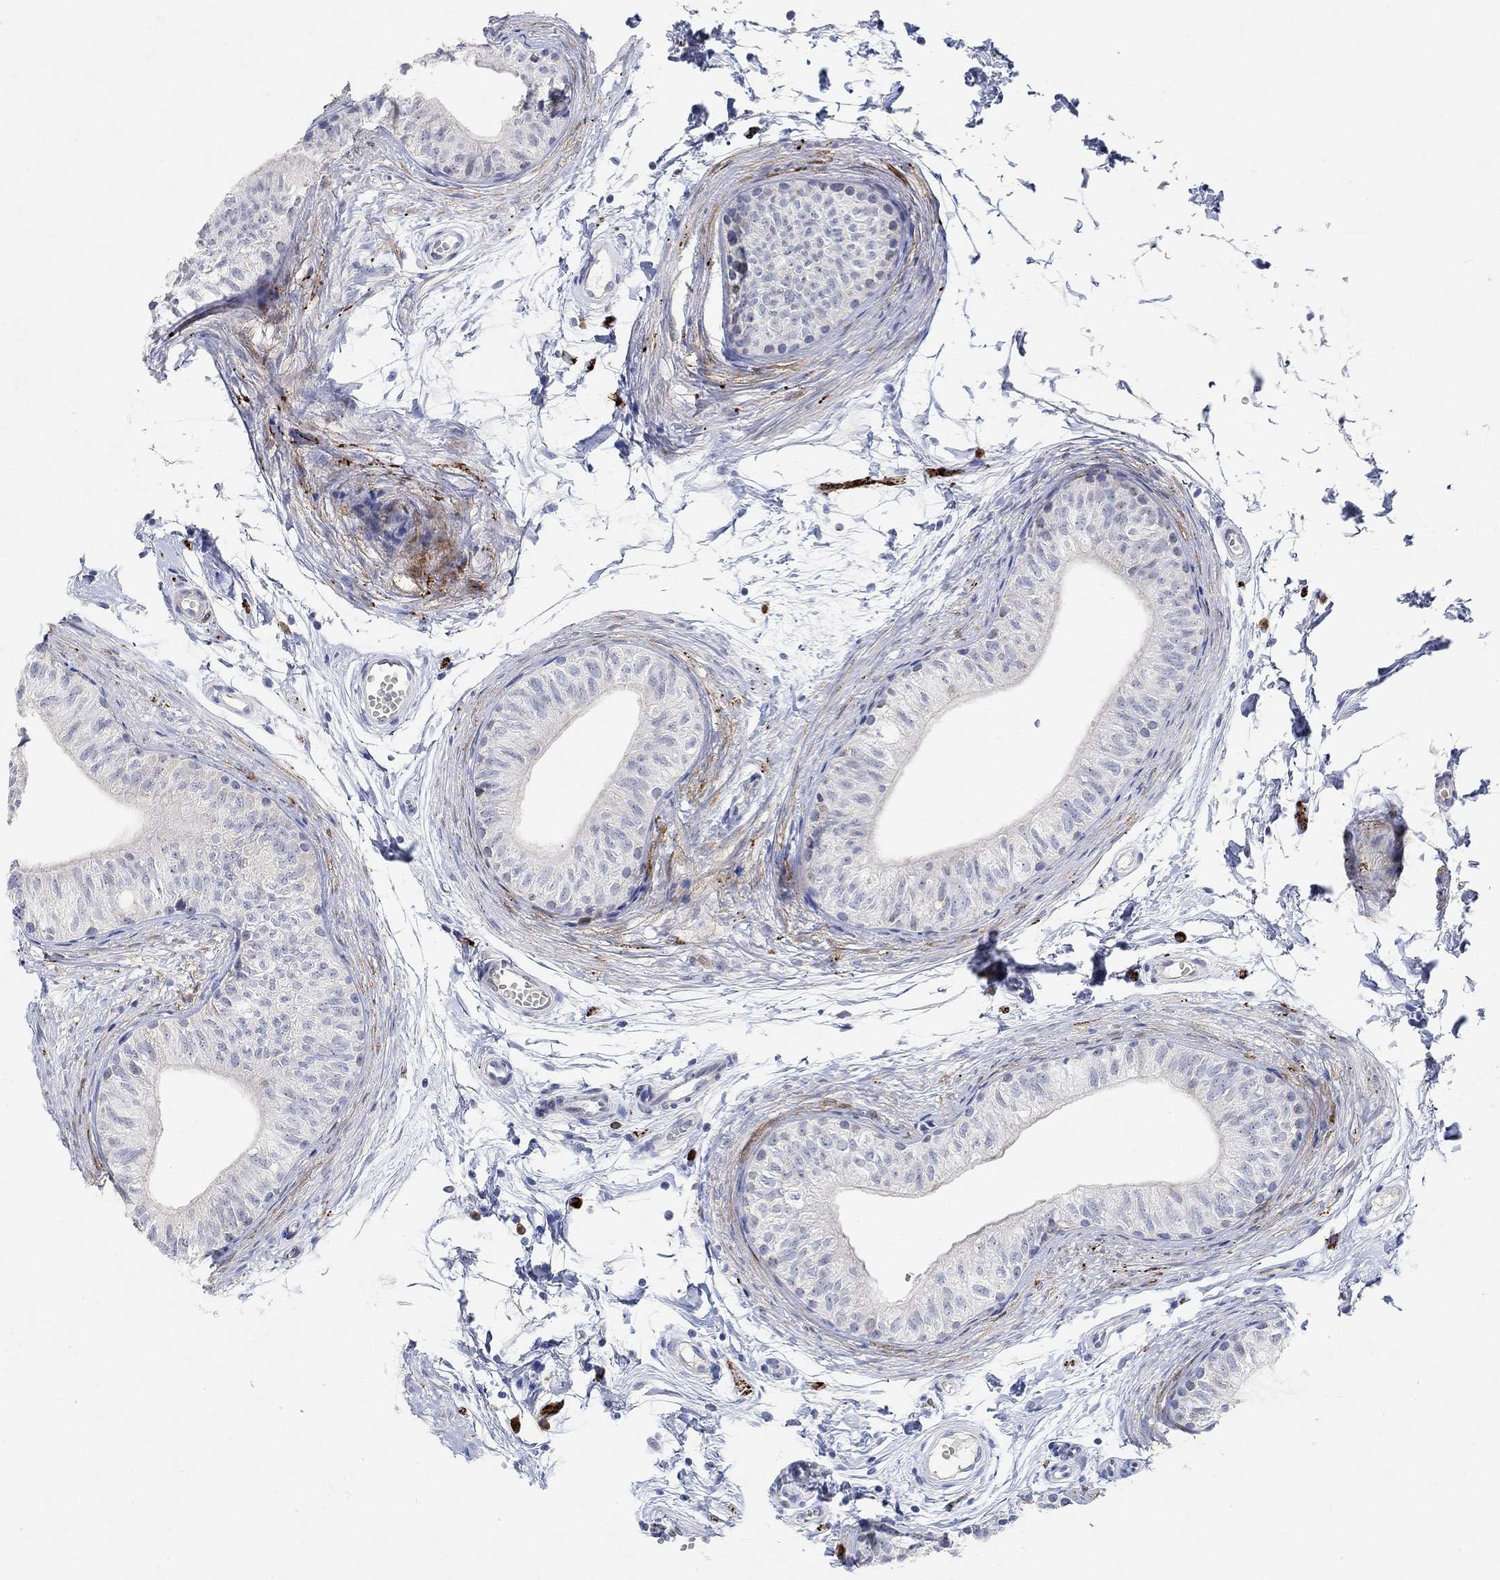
{"staining": {"intensity": "negative", "quantity": "none", "location": "none"}, "tissue": "epididymis", "cell_type": "Glandular cells", "image_type": "normal", "snomed": [{"axis": "morphology", "description": "Normal tissue, NOS"}, {"axis": "topography", "description": "Epididymis"}], "caption": "DAB (3,3'-diaminobenzidine) immunohistochemical staining of benign human epididymis demonstrates no significant expression in glandular cells. The staining was performed using DAB (3,3'-diaminobenzidine) to visualize the protein expression in brown, while the nuclei were stained in blue with hematoxylin (Magnification: 20x).", "gene": "VAT1L", "patient": {"sex": "male", "age": 22}}